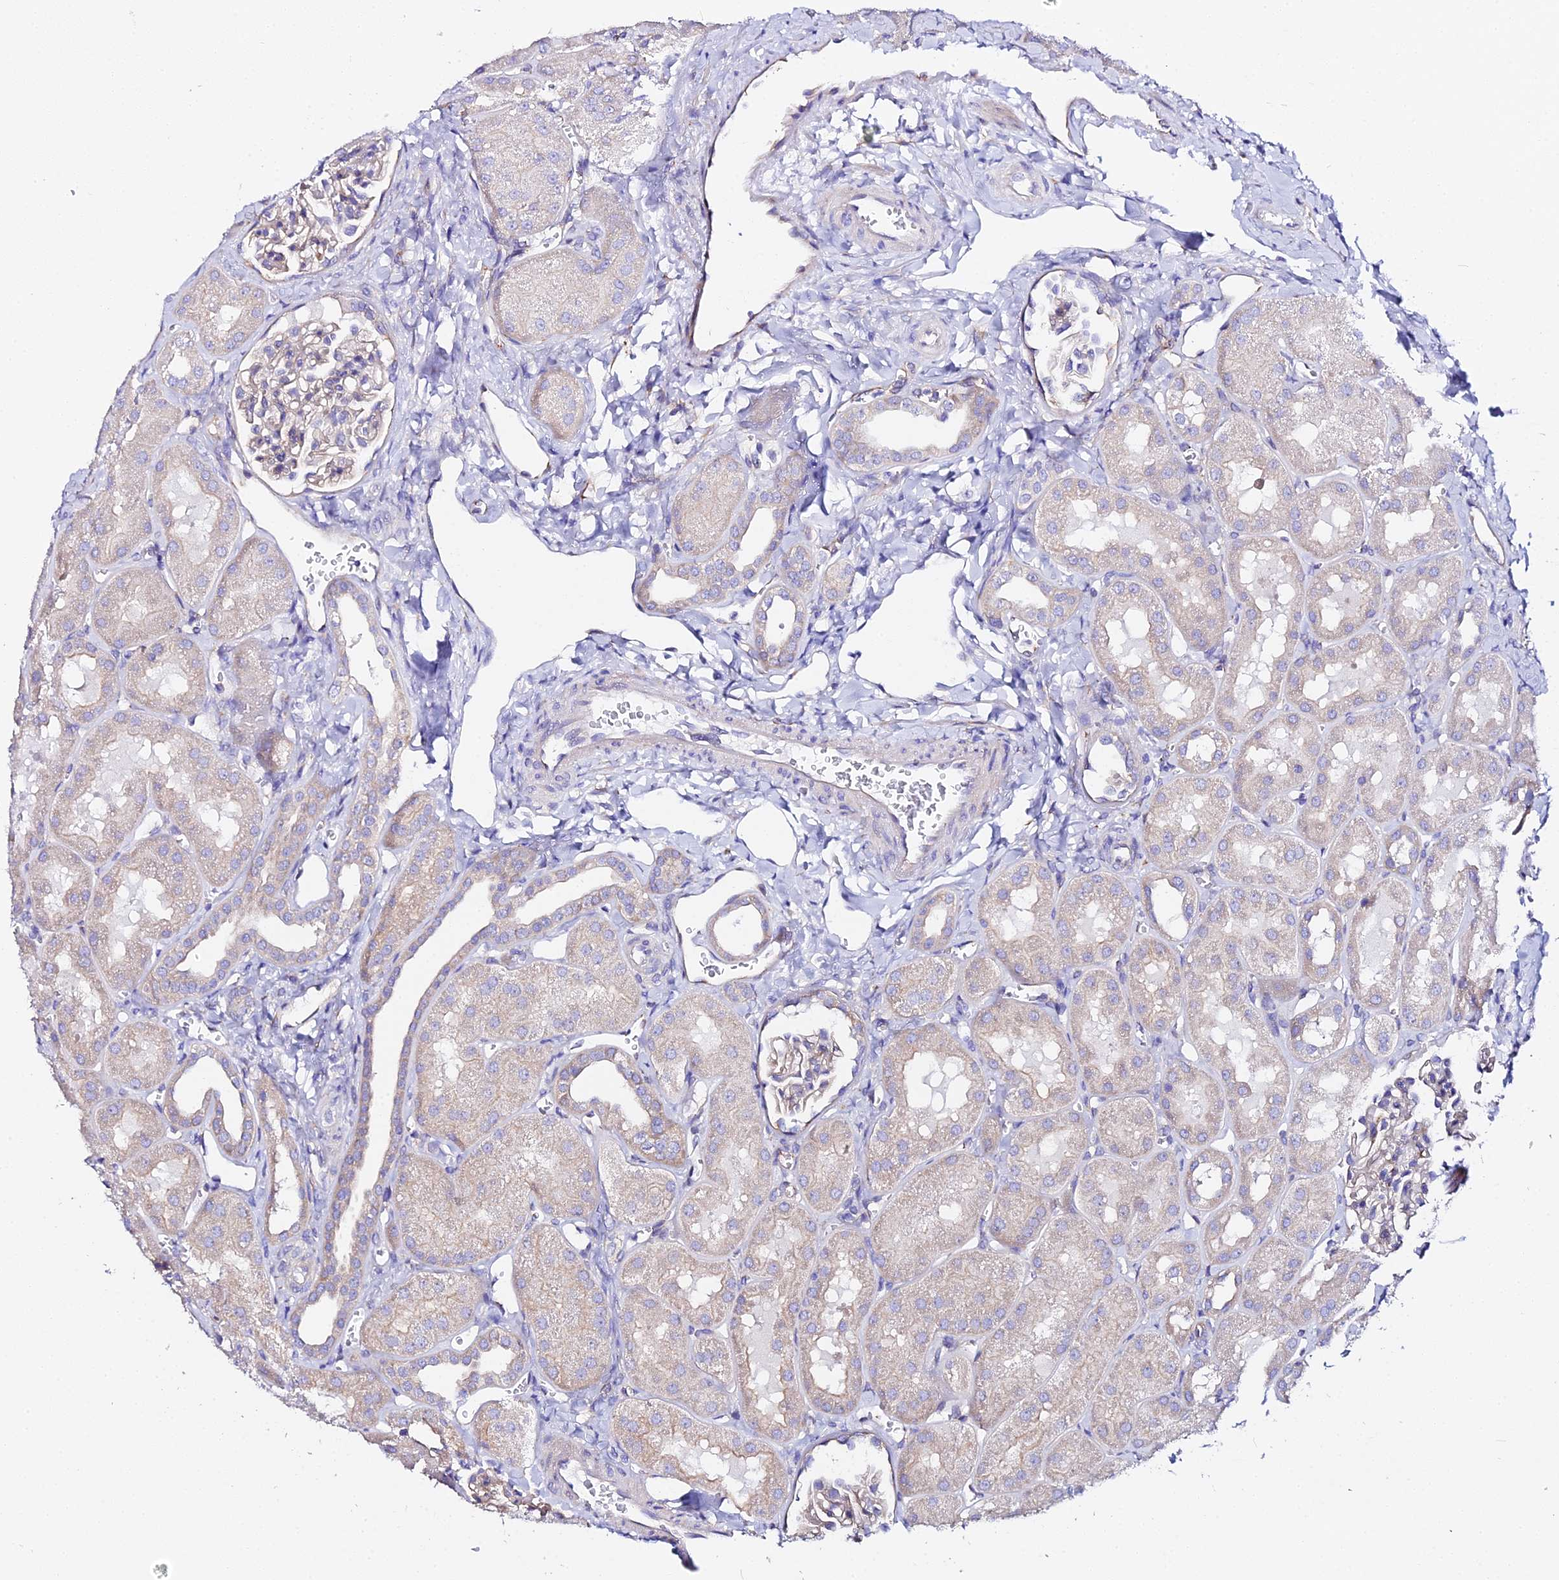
{"staining": {"intensity": "weak", "quantity": "<25%", "location": "cytoplasmic/membranous"}, "tissue": "kidney", "cell_type": "Cells in glomeruli", "image_type": "normal", "snomed": [{"axis": "morphology", "description": "Normal tissue, NOS"}, {"axis": "topography", "description": "Kidney"}, {"axis": "topography", "description": "Urinary bladder"}], "caption": "The photomicrograph exhibits no staining of cells in glomeruli in benign kidney.", "gene": "CFAP45", "patient": {"sex": "male", "age": 16}}